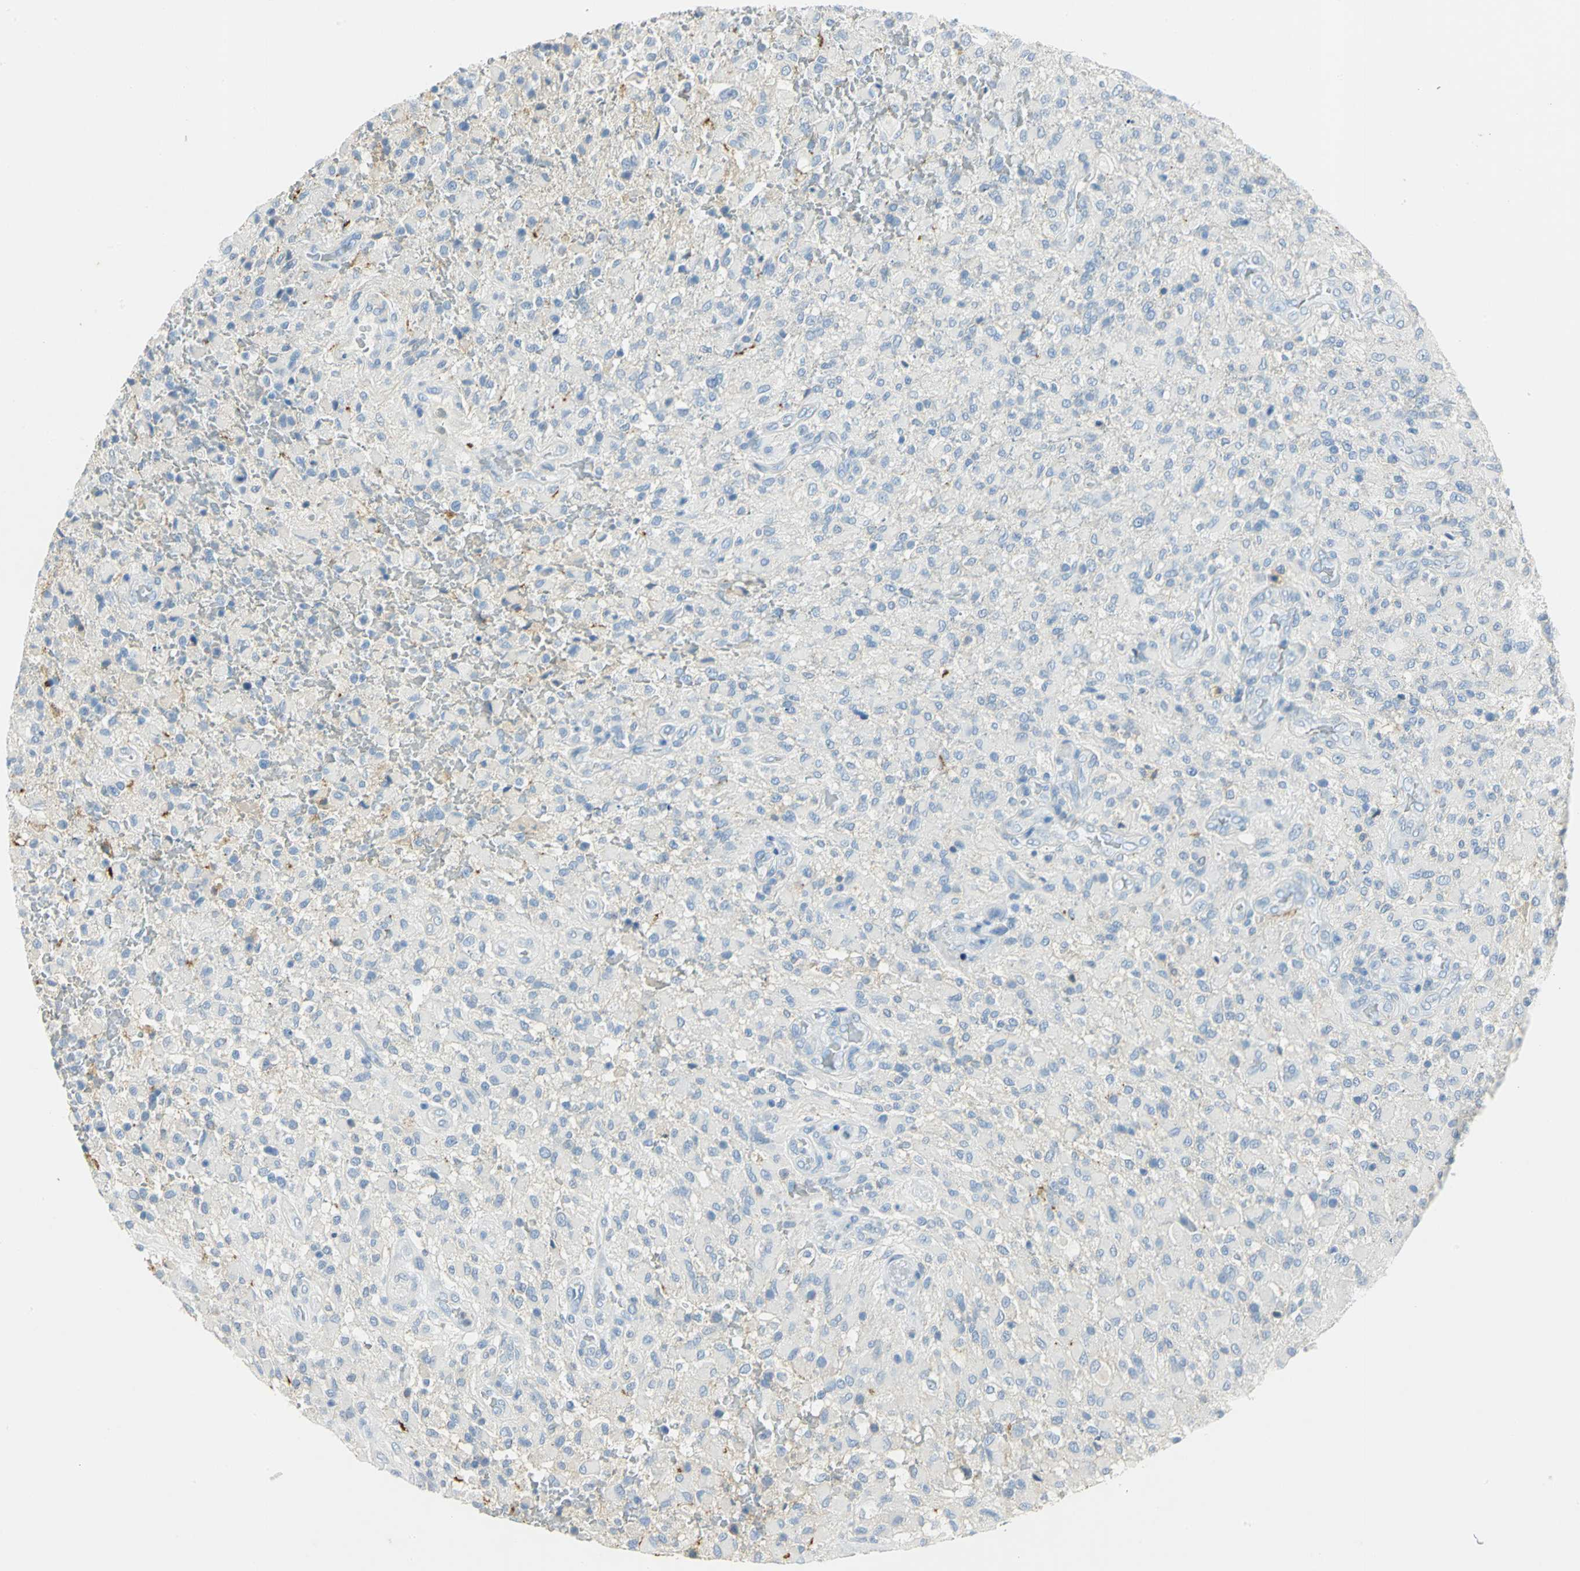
{"staining": {"intensity": "negative", "quantity": "none", "location": "none"}, "tissue": "glioma", "cell_type": "Tumor cells", "image_type": "cancer", "snomed": [{"axis": "morphology", "description": "Glioma, malignant, High grade"}, {"axis": "topography", "description": "Brain"}], "caption": "There is no significant staining in tumor cells of glioma.", "gene": "ANXA4", "patient": {"sex": "male", "age": 71}}